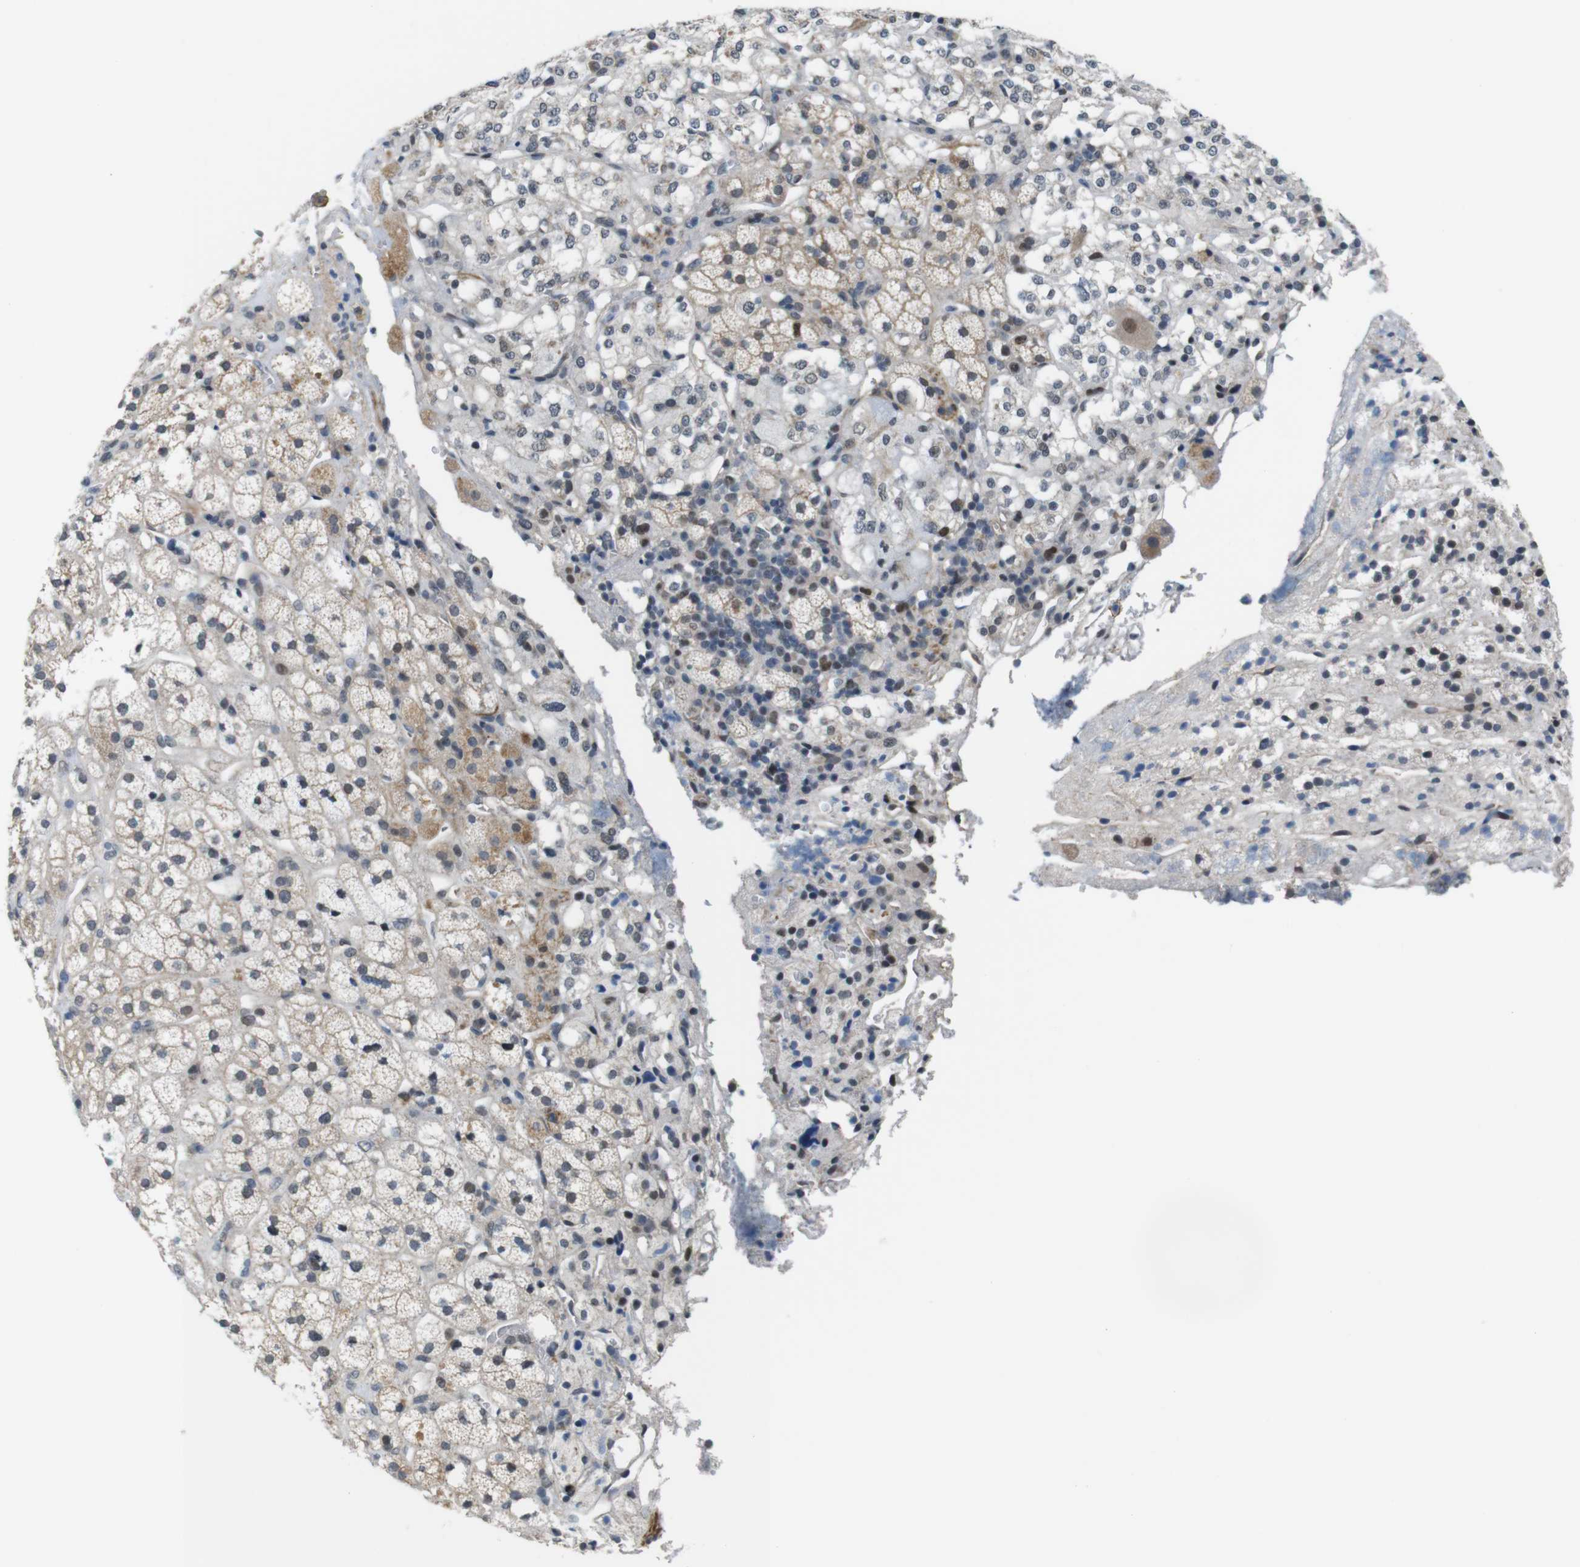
{"staining": {"intensity": "moderate", "quantity": "25%-75%", "location": "cytoplasmic/membranous,nuclear"}, "tissue": "adrenal gland", "cell_type": "Glandular cells", "image_type": "normal", "snomed": [{"axis": "morphology", "description": "Normal tissue, NOS"}, {"axis": "topography", "description": "Adrenal gland"}], "caption": "Moderate cytoplasmic/membranous,nuclear staining is seen in about 25%-75% of glandular cells in benign adrenal gland.", "gene": "SMCO2", "patient": {"sex": "male", "age": 56}}